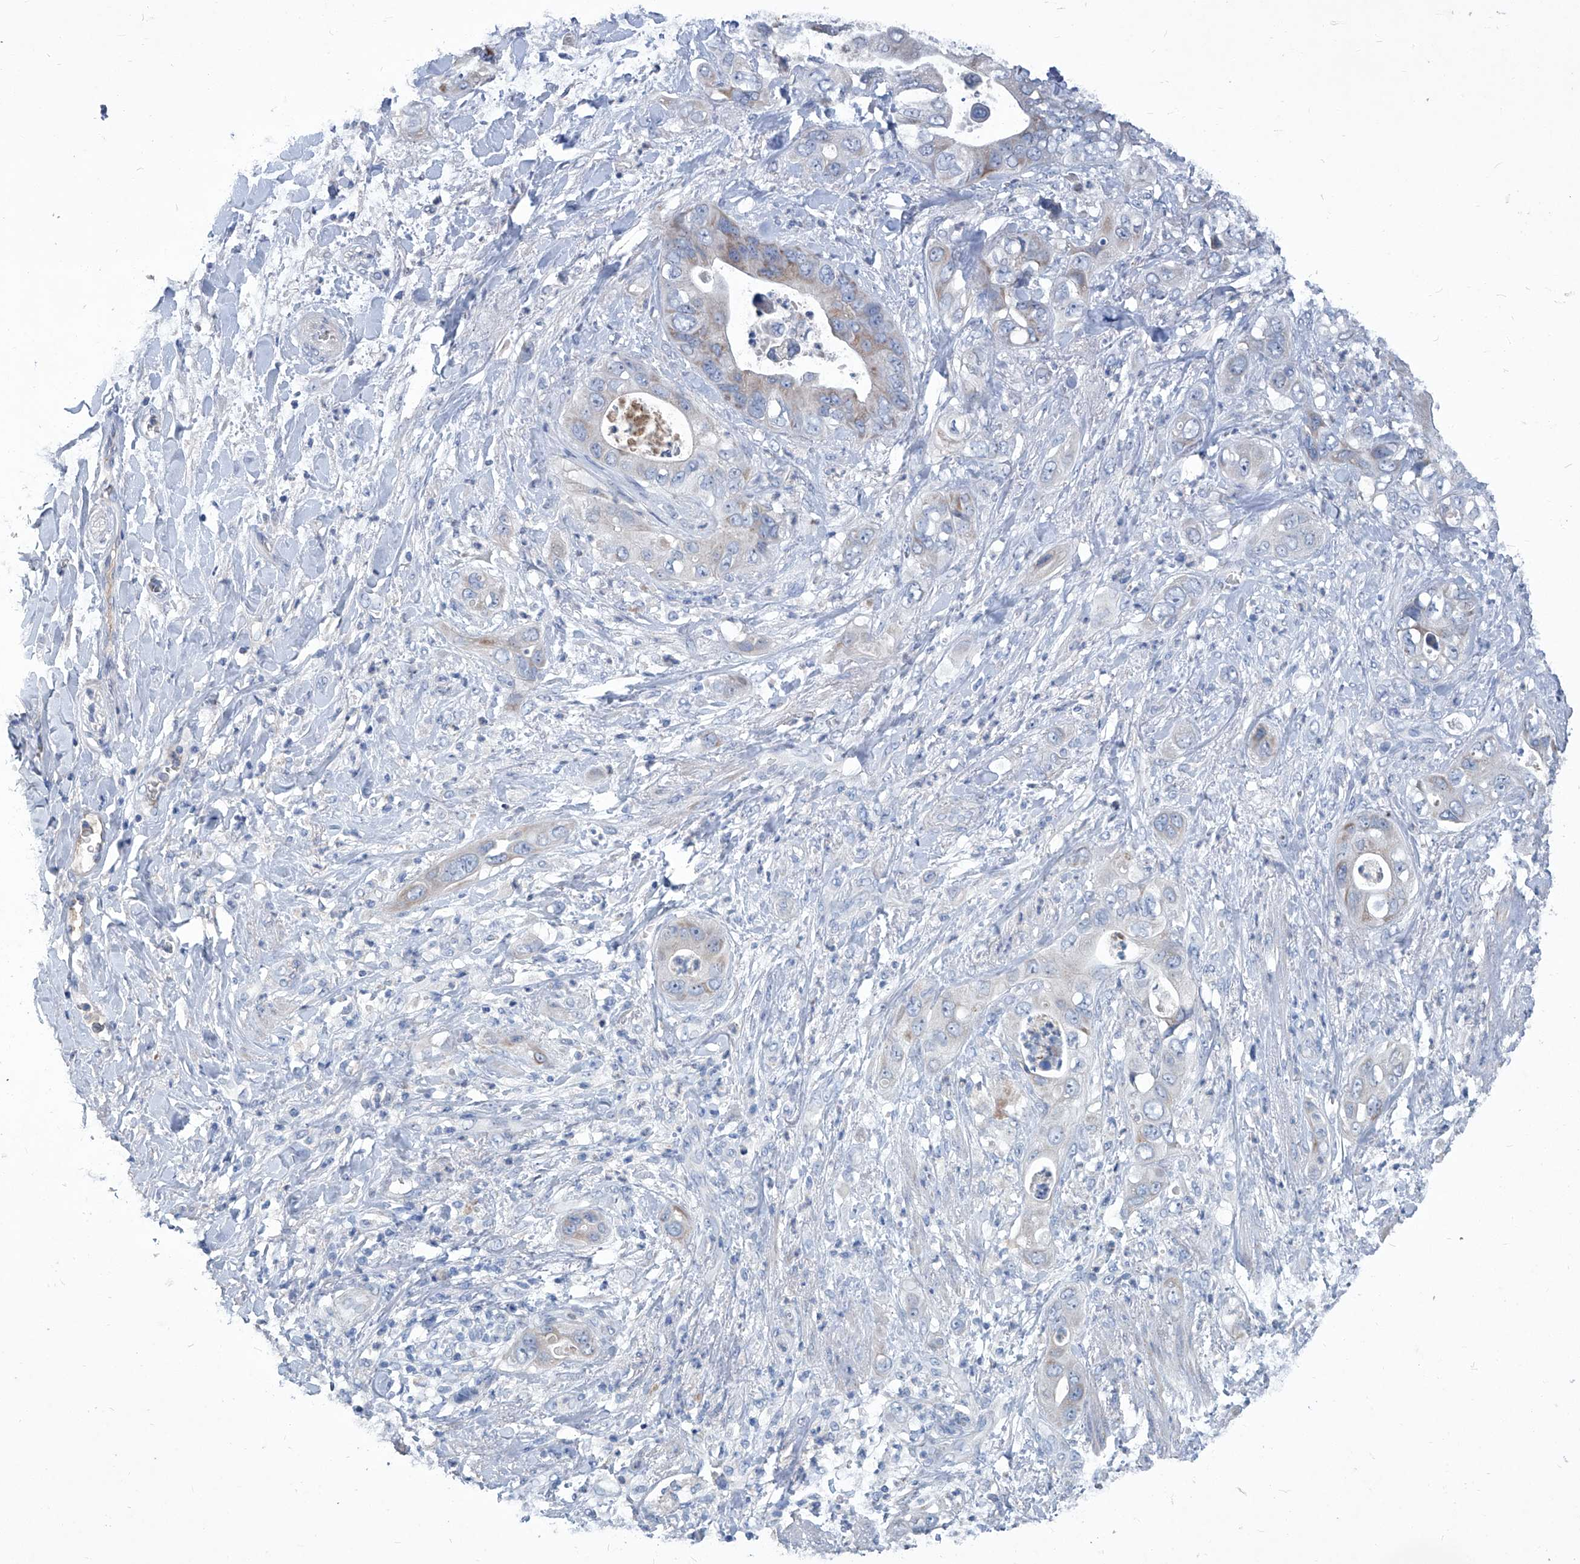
{"staining": {"intensity": "weak", "quantity": "<25%", "location": "cytoplasmic/membranous"}, "tissue": "pancreatic cancer", "cell_type": "Tumor cells", "image_type": "cancer", "snomed": [{"axis": "morphology", "description": "Adenocarcinoma, NOS"}, {"axis": "topography", "description": "Pancreas"}], "caption": "Image shows no significant protein positivity in tumor cells of pancreatic adenocarcinoma. (DAB (3,3'-diaminobenzidine) IHC visualized using brightfield microscopy, high magnification).", "gene": "MTARC1", "patient": {"sex": "female", "age": 78}}